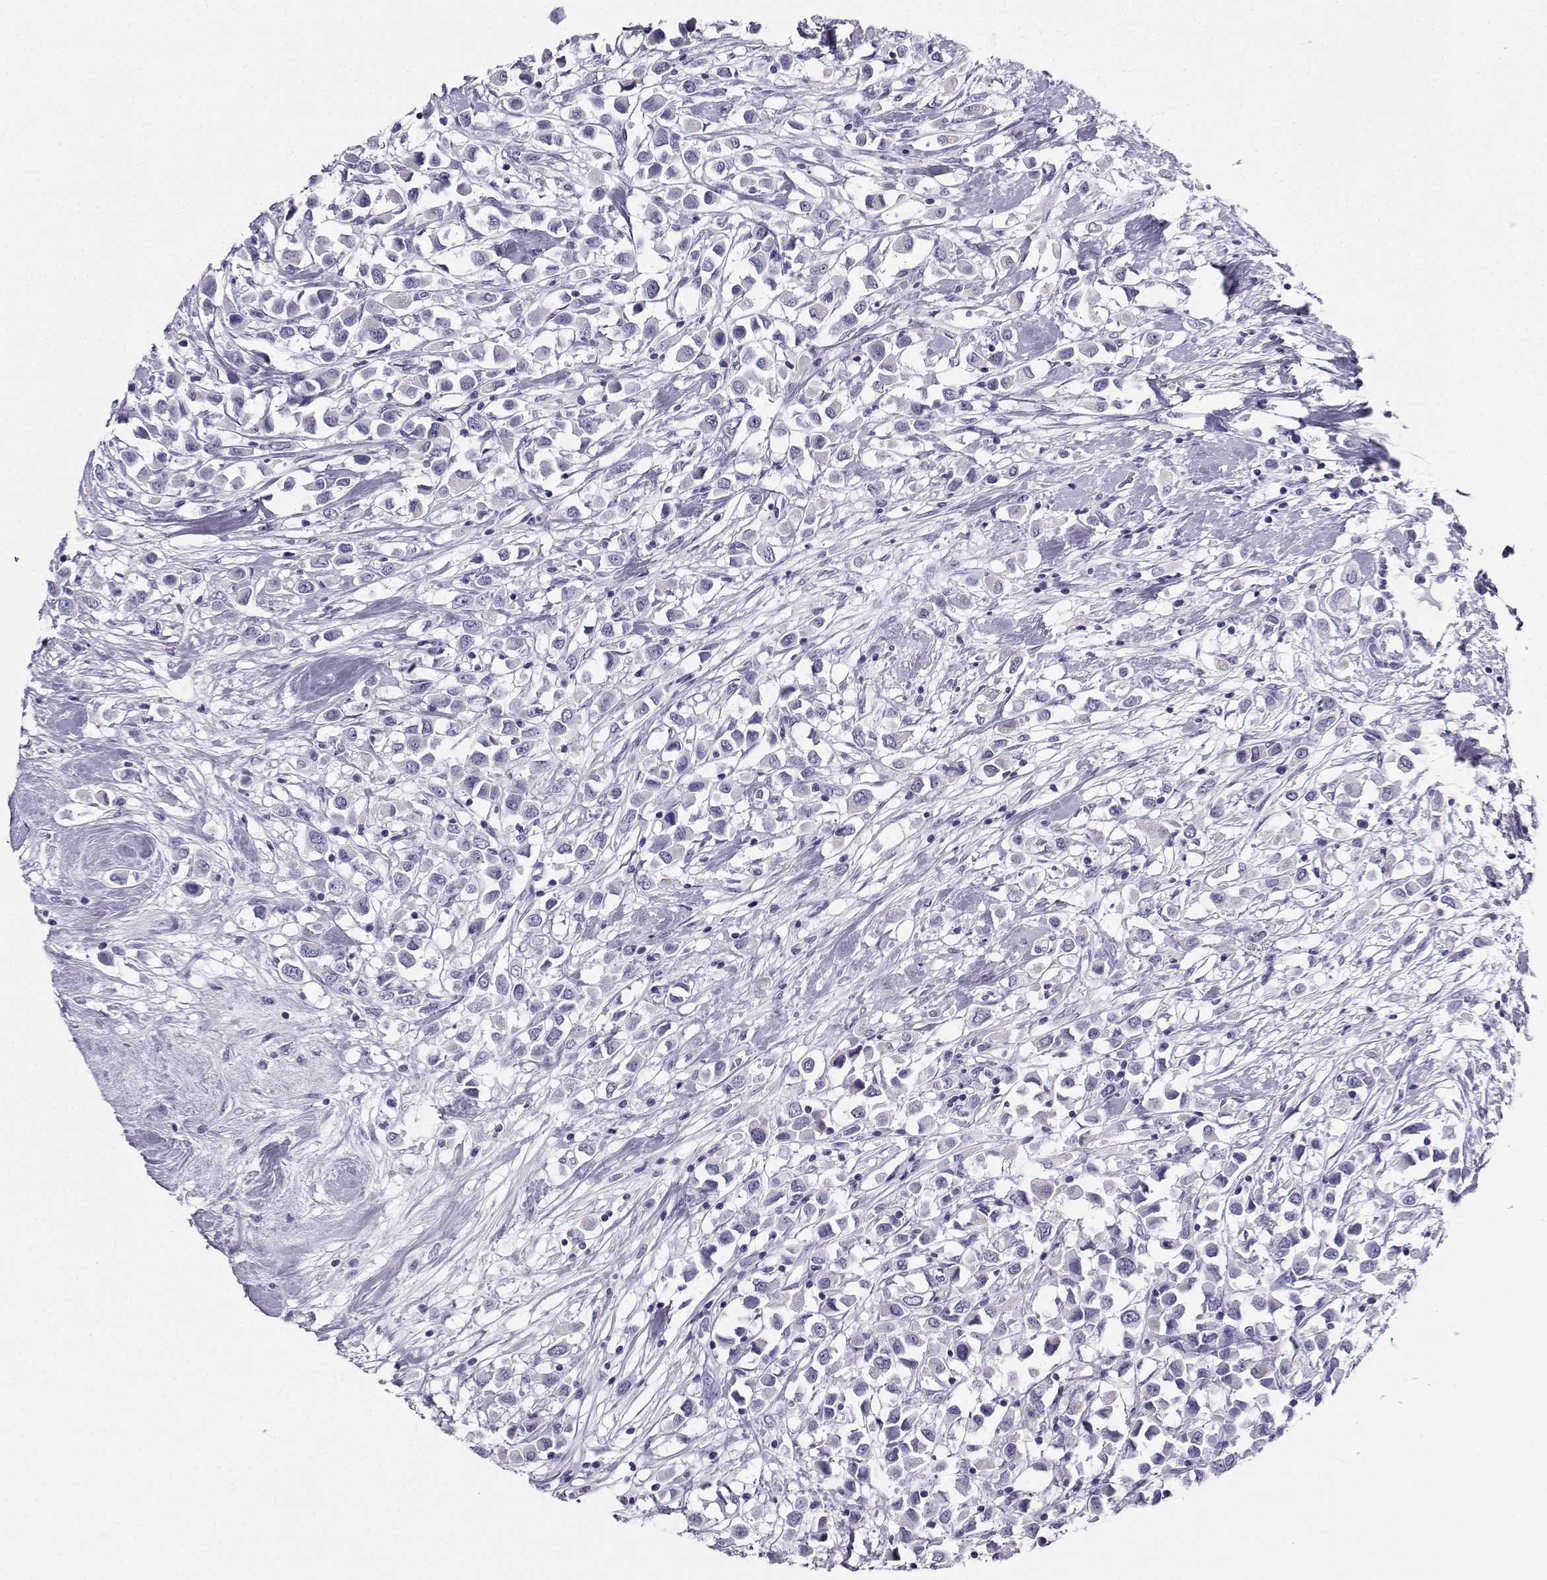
{"staining": {"intensity": "weak", "quantity": "<25%", "location": "cytoplasmic/membranous"}, "tissue": "breast cancer", "cell_type": "Tumor cells", "image_type": "cancer", "snomed": [{"axis": "morphology", "description": "Duct carcinoma"}, {"axis": "topography", "description": "Breast"}], "caption": "This is an immunohistochemistry (IHC) photomicrograph of breast cancer. There is no expression in tumor cells.", "gene": "CD109", "patient": {"sex": "female", "age": 61}}